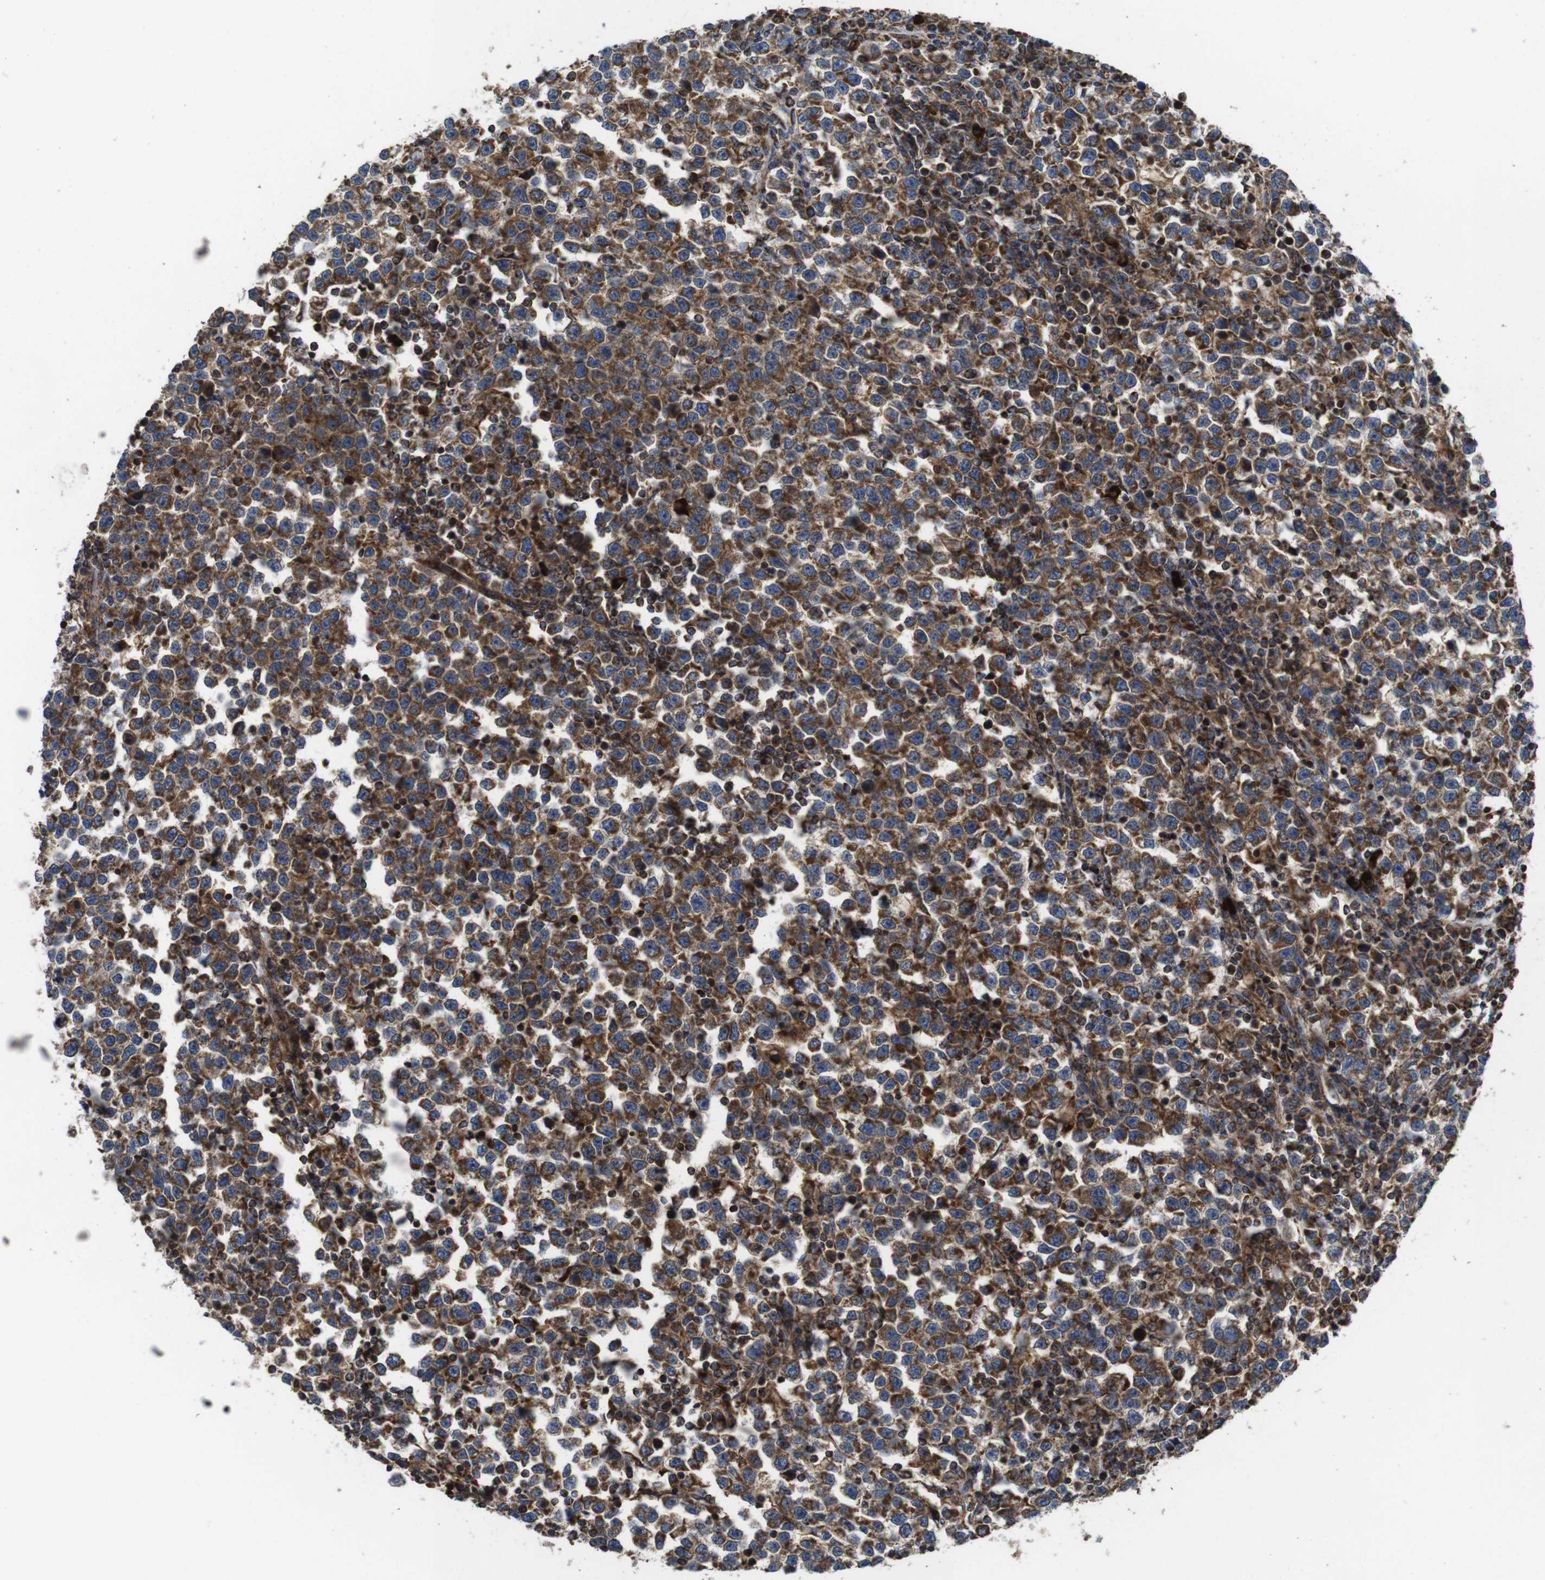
{"staining": {"intensity": "moderate", "quantity": ">75%", "location": "cytoplasmic/membranous"}, "tissue": "testis cancer", "cell_type": "Tumor cells", "image_type": "cancer", "snomed": [{"axis": "morphology", "description": "Normal tissue, NOS"}, {"axis": "morphology", "description": "Seminoma, NOS"}, {"axis": "topography", "description": "Testis"}], "caption": "Immunohistochemical staining of human seminoma (testis) demonstrates medium levels of moderate cytoplasmic/membranous protein staining in approximately >75% of tumor cells.", "gene": "HK1", "patient": {"sex": "male", "age": 43}}